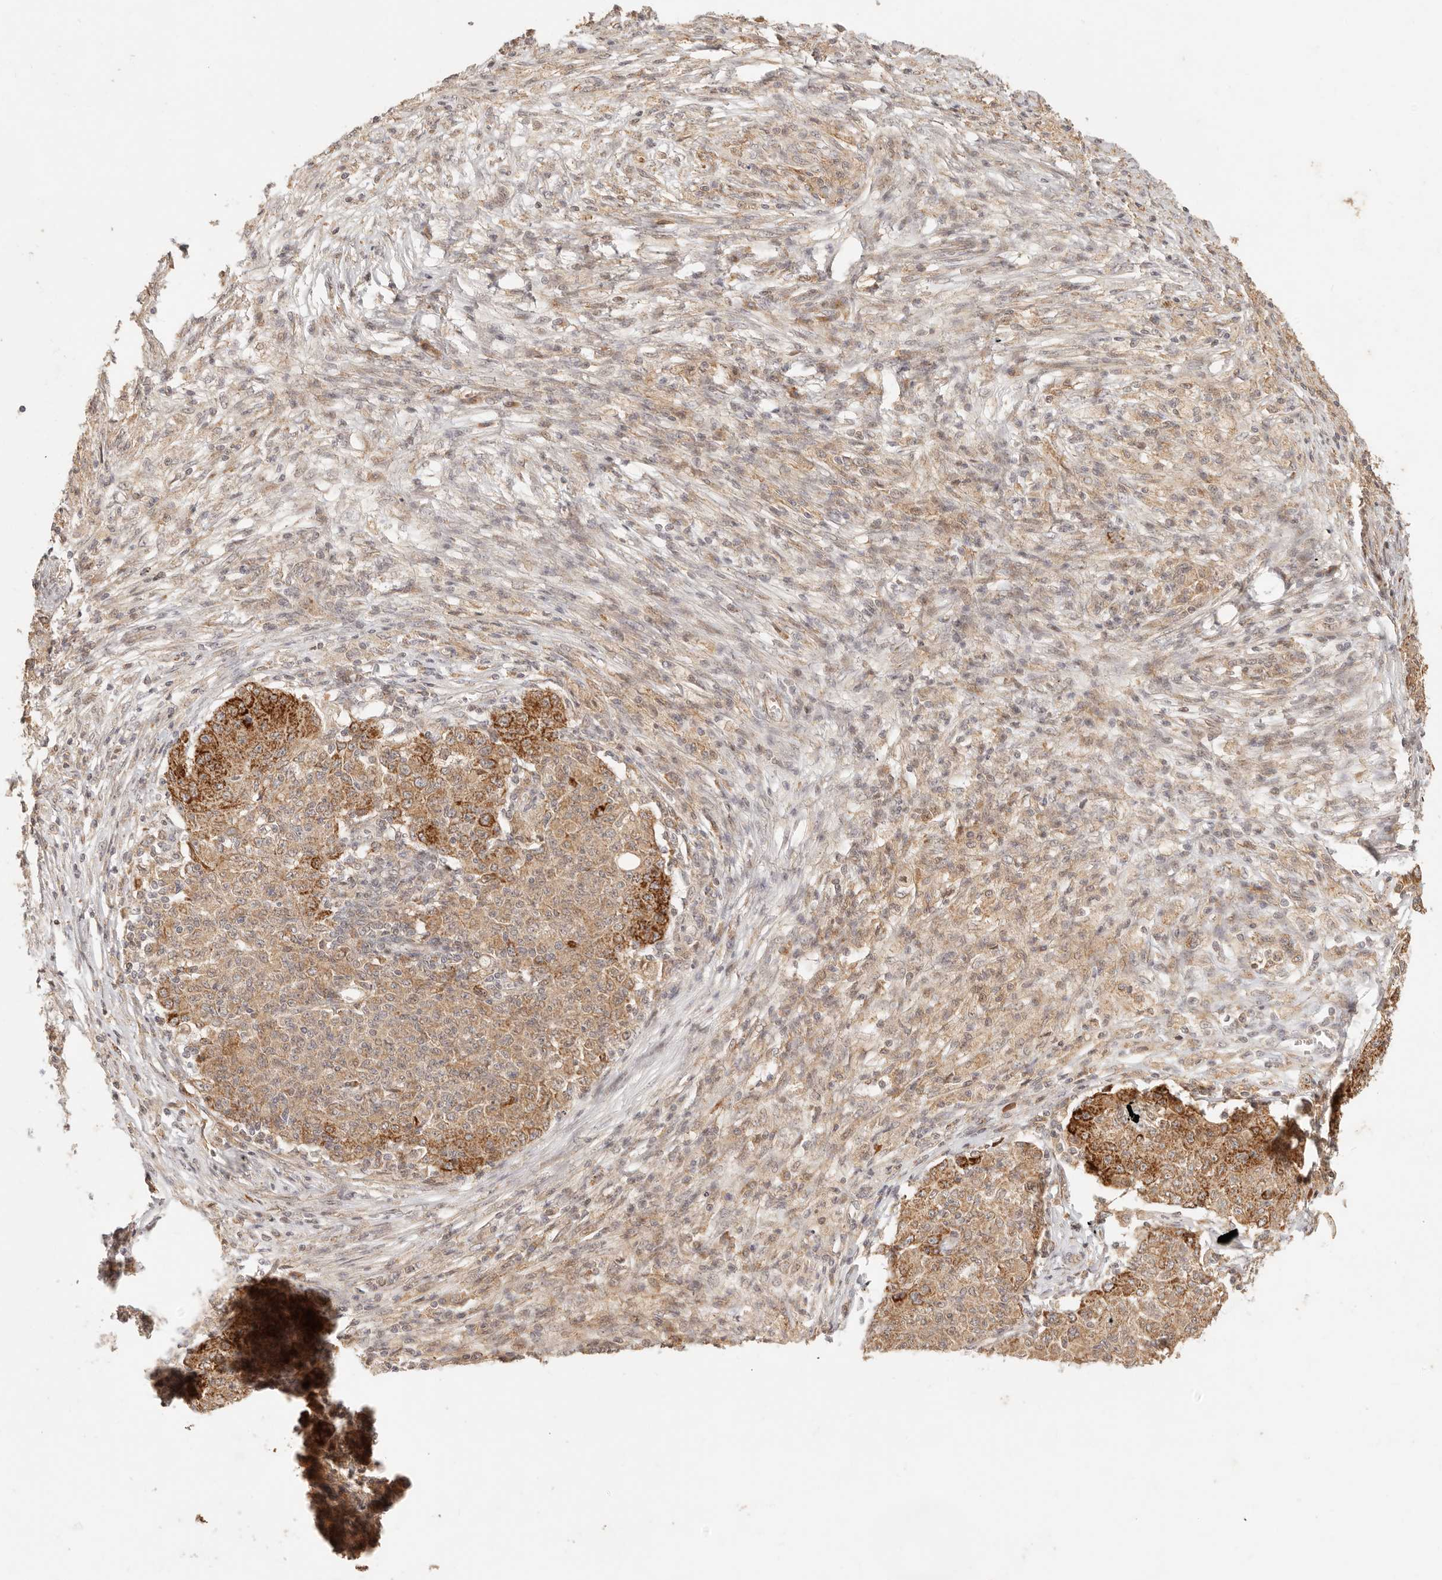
{"staining": {"intensity": "strong", "quantity": "<25%", "location": "cytoplasmic/membranous"}, "tissue": "ovarian cancer", "cell_type": "Tumor cells", "image_type": "cancer", "snomed": [{"axis": "morphology", "description": "Carcinoma, endometroid"}, {"axis": "topography", "description": "Ovary"}], "caption": "Tumor cells display strong cytoplasmic/membranous staining in about <25% of cells in endometroid carcinoma (ovarian).", "gene": "TIMM17A", "patient": {"sex": "female", "age": 42}}